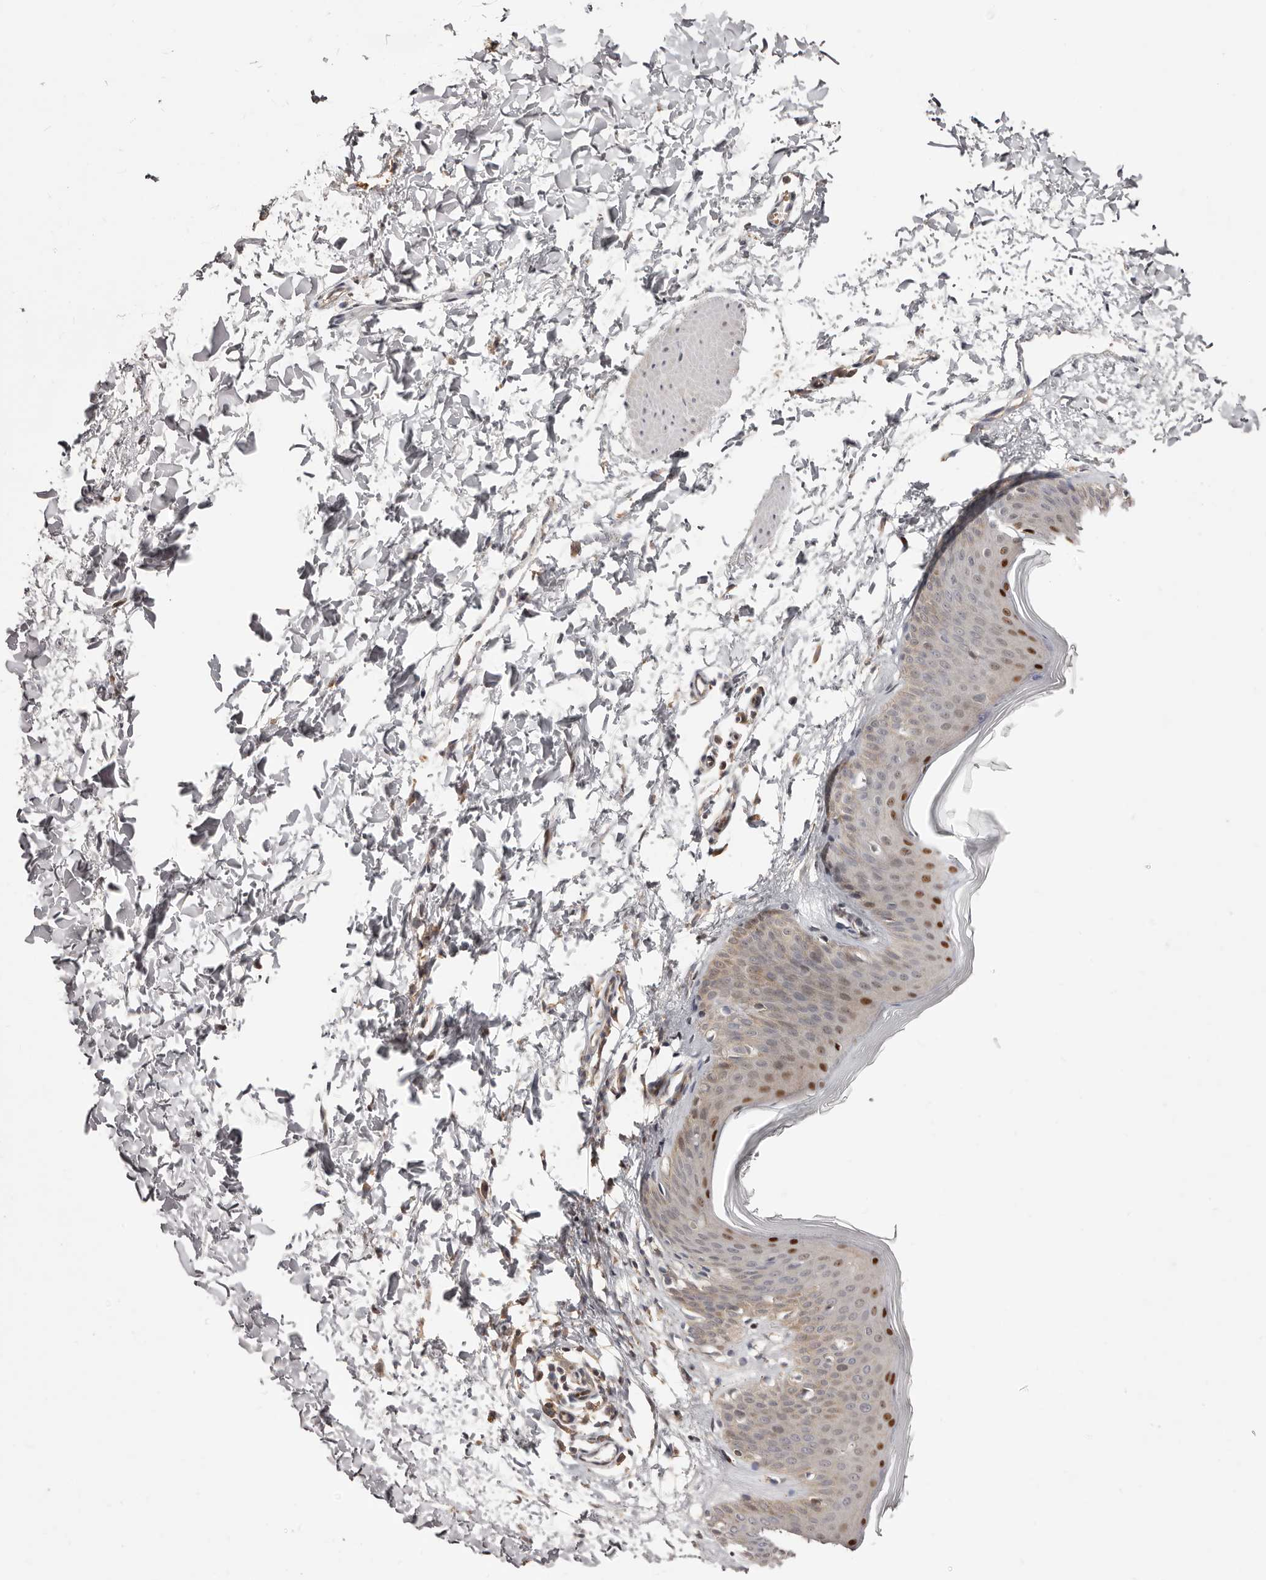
{"staining": {"intensity": "negative", "quantity": "none", "location": "none"}, "tissue": "skin", "cell_type": "Fibroblasts", "image_type": "normal", "snomed": [{"axis": "morphology", "description": "Normal tissue, NOS"}, {"axis": "topography", "description": "Skin"}], "caption": "Fibroblasts show no significant expression in normal skin.", "gene": "EGR3", "patient": {"sex": "female", "age": 27}}